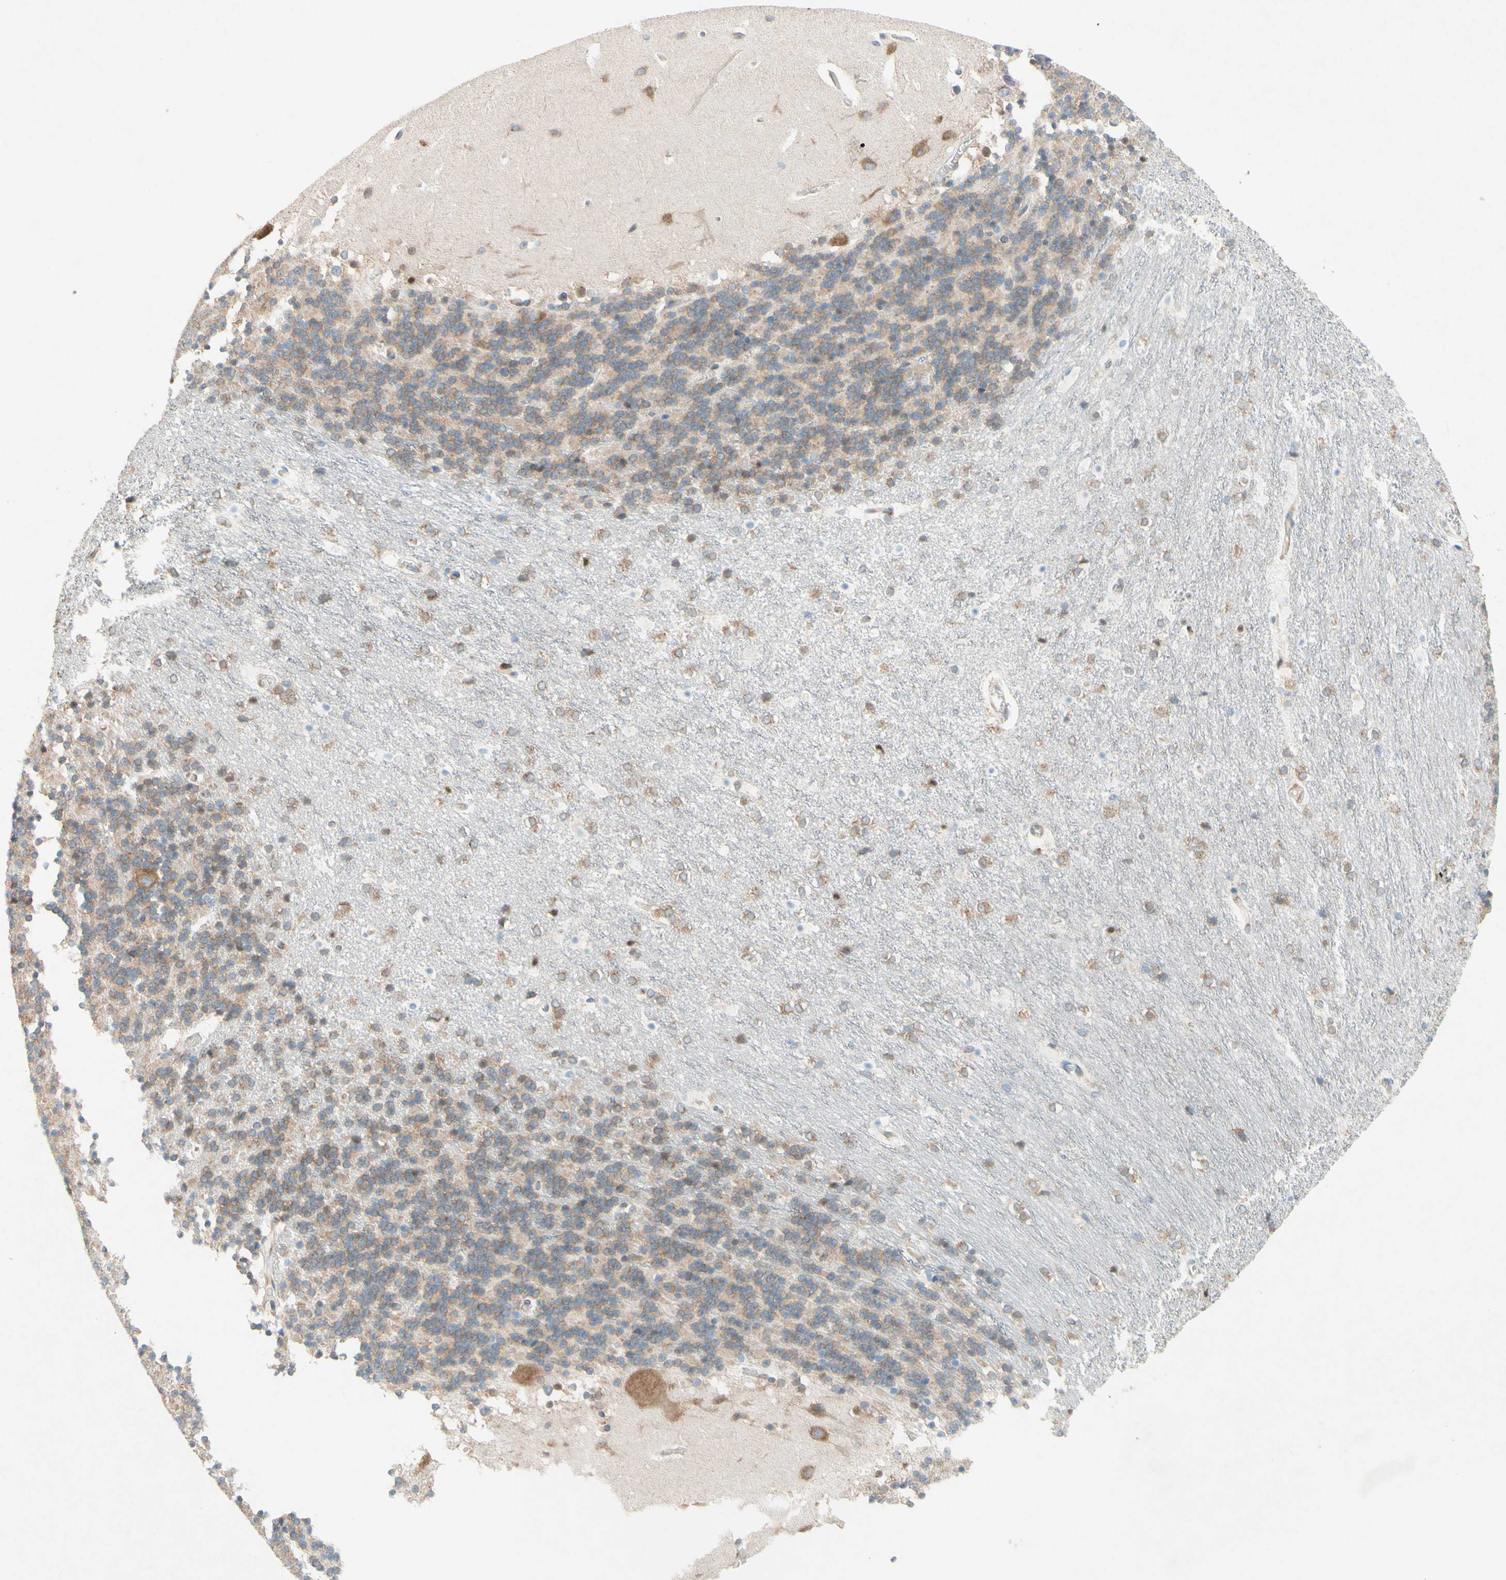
{"staining": {"intensity": "weak", "quantity": ">75%", "location": "cytoplasmic/membranous"}, "tissue": "cerebellum", "cell_type": "Cells in granular layer", "image_type": "normal", "snomed": [{"axis": "morphology", "description": "Normal tissue, NOS"}, {"axis": "topography", "description": "Cerebellum"}], "caption": "Protein analysis of unremarkable cerebellum shows weak cytoplasmic/membranous staining in approximately >75% of cells in granular layer. The staining is performed using DAB (3,3'-diaminobenzidine) brown chromogen to label protein expression. The nuclei are counter-stained blue using hematoxylin.", "gene": "PABPC1", "patient": {"sex": "female", "age": 19}}